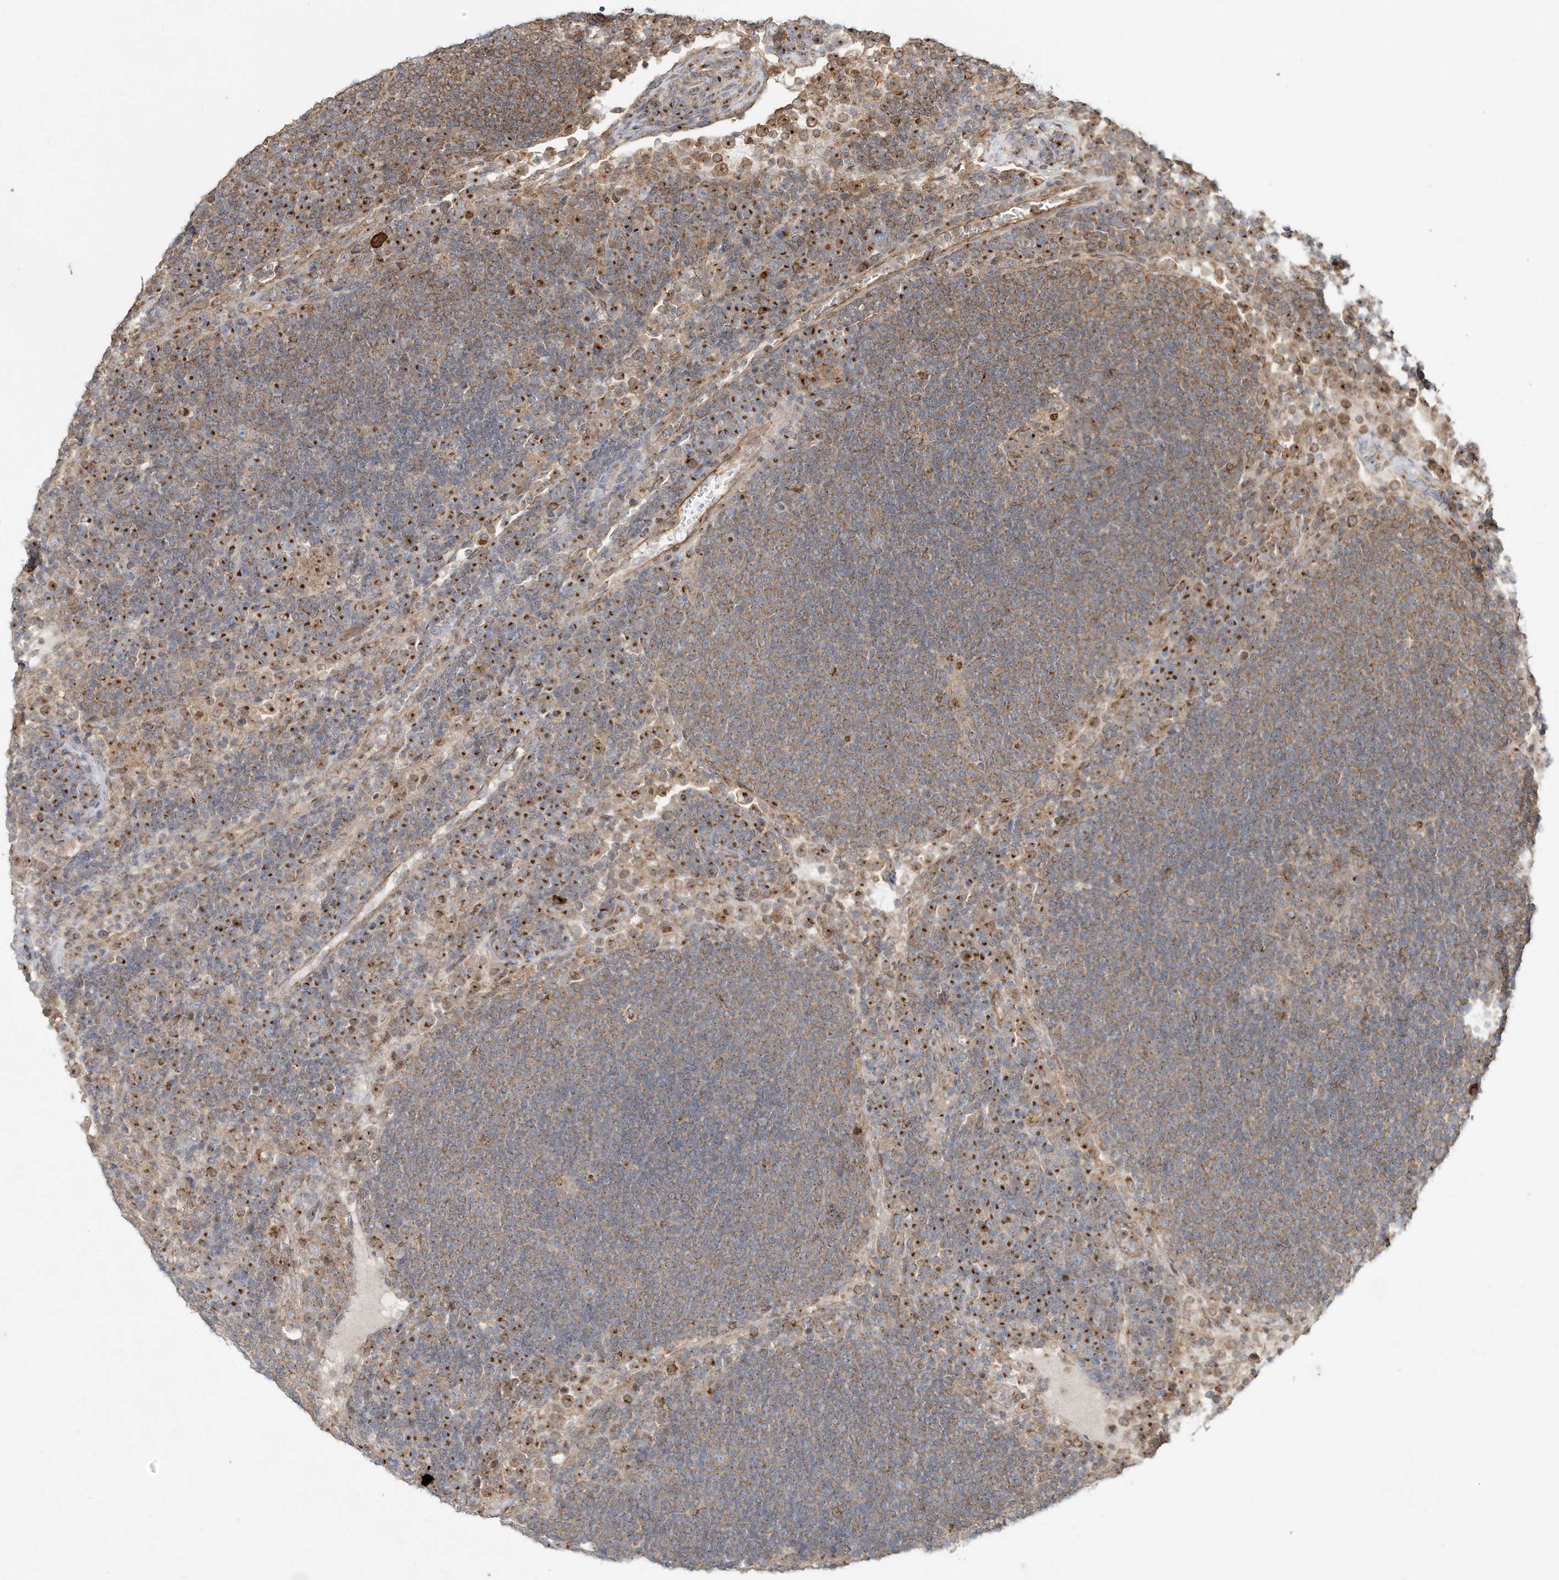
{"staining": {"intensity": "weak", "quantity": "25%-75%", "location": "cytoplasmic/membranous"}, "tissue": "lymph node", "cell_type": "Germinal center cells", "image_type": "normal", "snomed": [{"axis": "morphology", "description": "Normal tissue, NOS"}, {"axis": "topography", "description": "Lymph node"}], "caption": "This histopathology image exhibits unremarkable lymph node stained with immunohistochemistry to label a protein in brown. The cytoplasmic/membranous of germinal center cells show weak positivity for the protein. Nuclei are counter-stained blue.", "gene": "CUX1", "patient": {"sex": "female", "age": 53}}